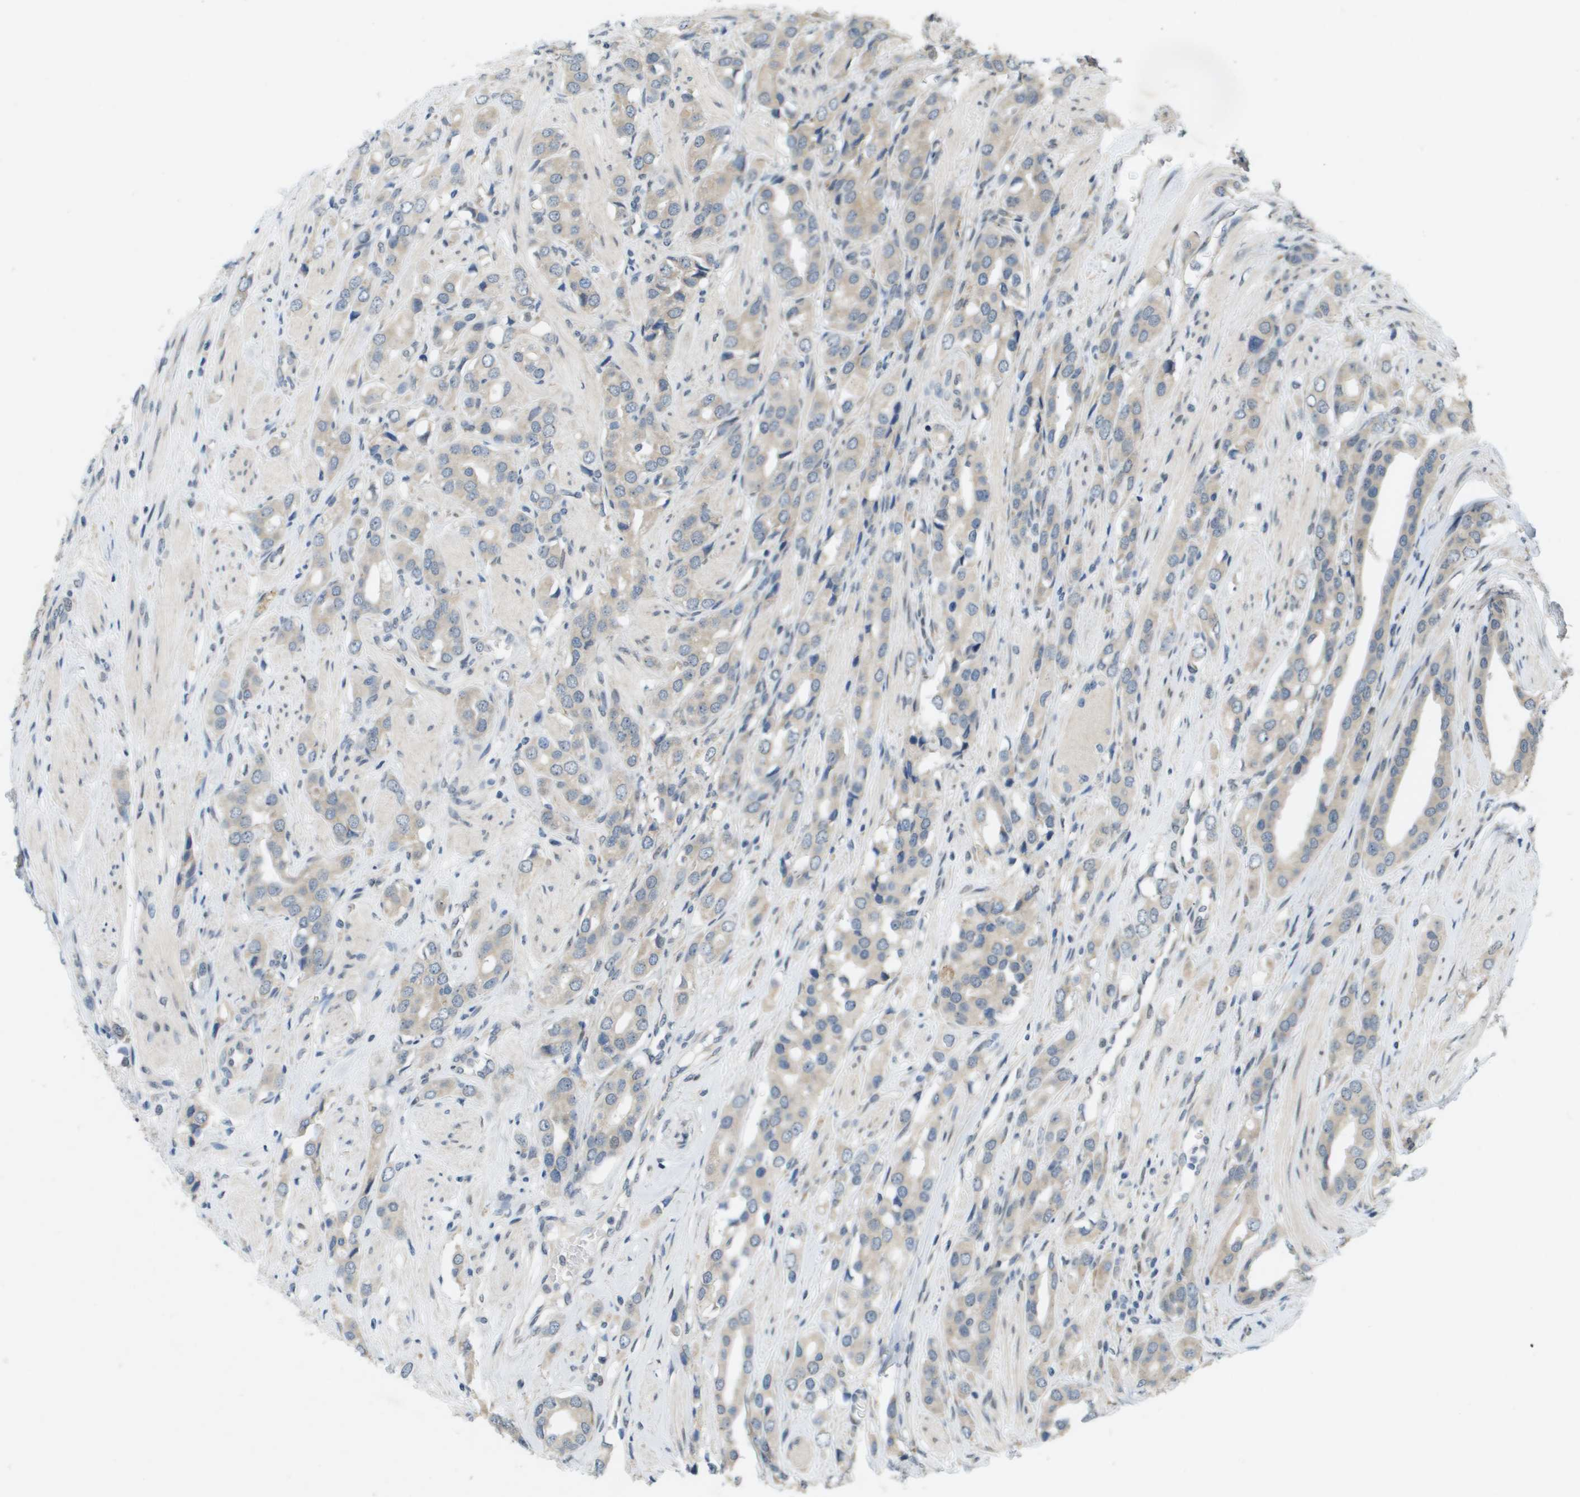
{"staining": {"intensity": "negative", "quantity": "none", "location": "none"}, "tissue": "prostate cancer", "cell_type": "Tumor cells", "image_type": "cancer", "snomed": [{"axis": "morphology", "description": "Adenocarcinoma, High grade"}, {"axis": "topography", "description": "Prostate"}], "caption": "Immunohistochemistry (IHC) image of neoplastic tissue: prostate high-grade adenocarcinoma stained with DAB (3,3'-diaminobenzidine) demonstrates no significant protein staining in tumor cells.", "gene": "IFNLR1", "patient": {"sex": "male", "age": 52}}